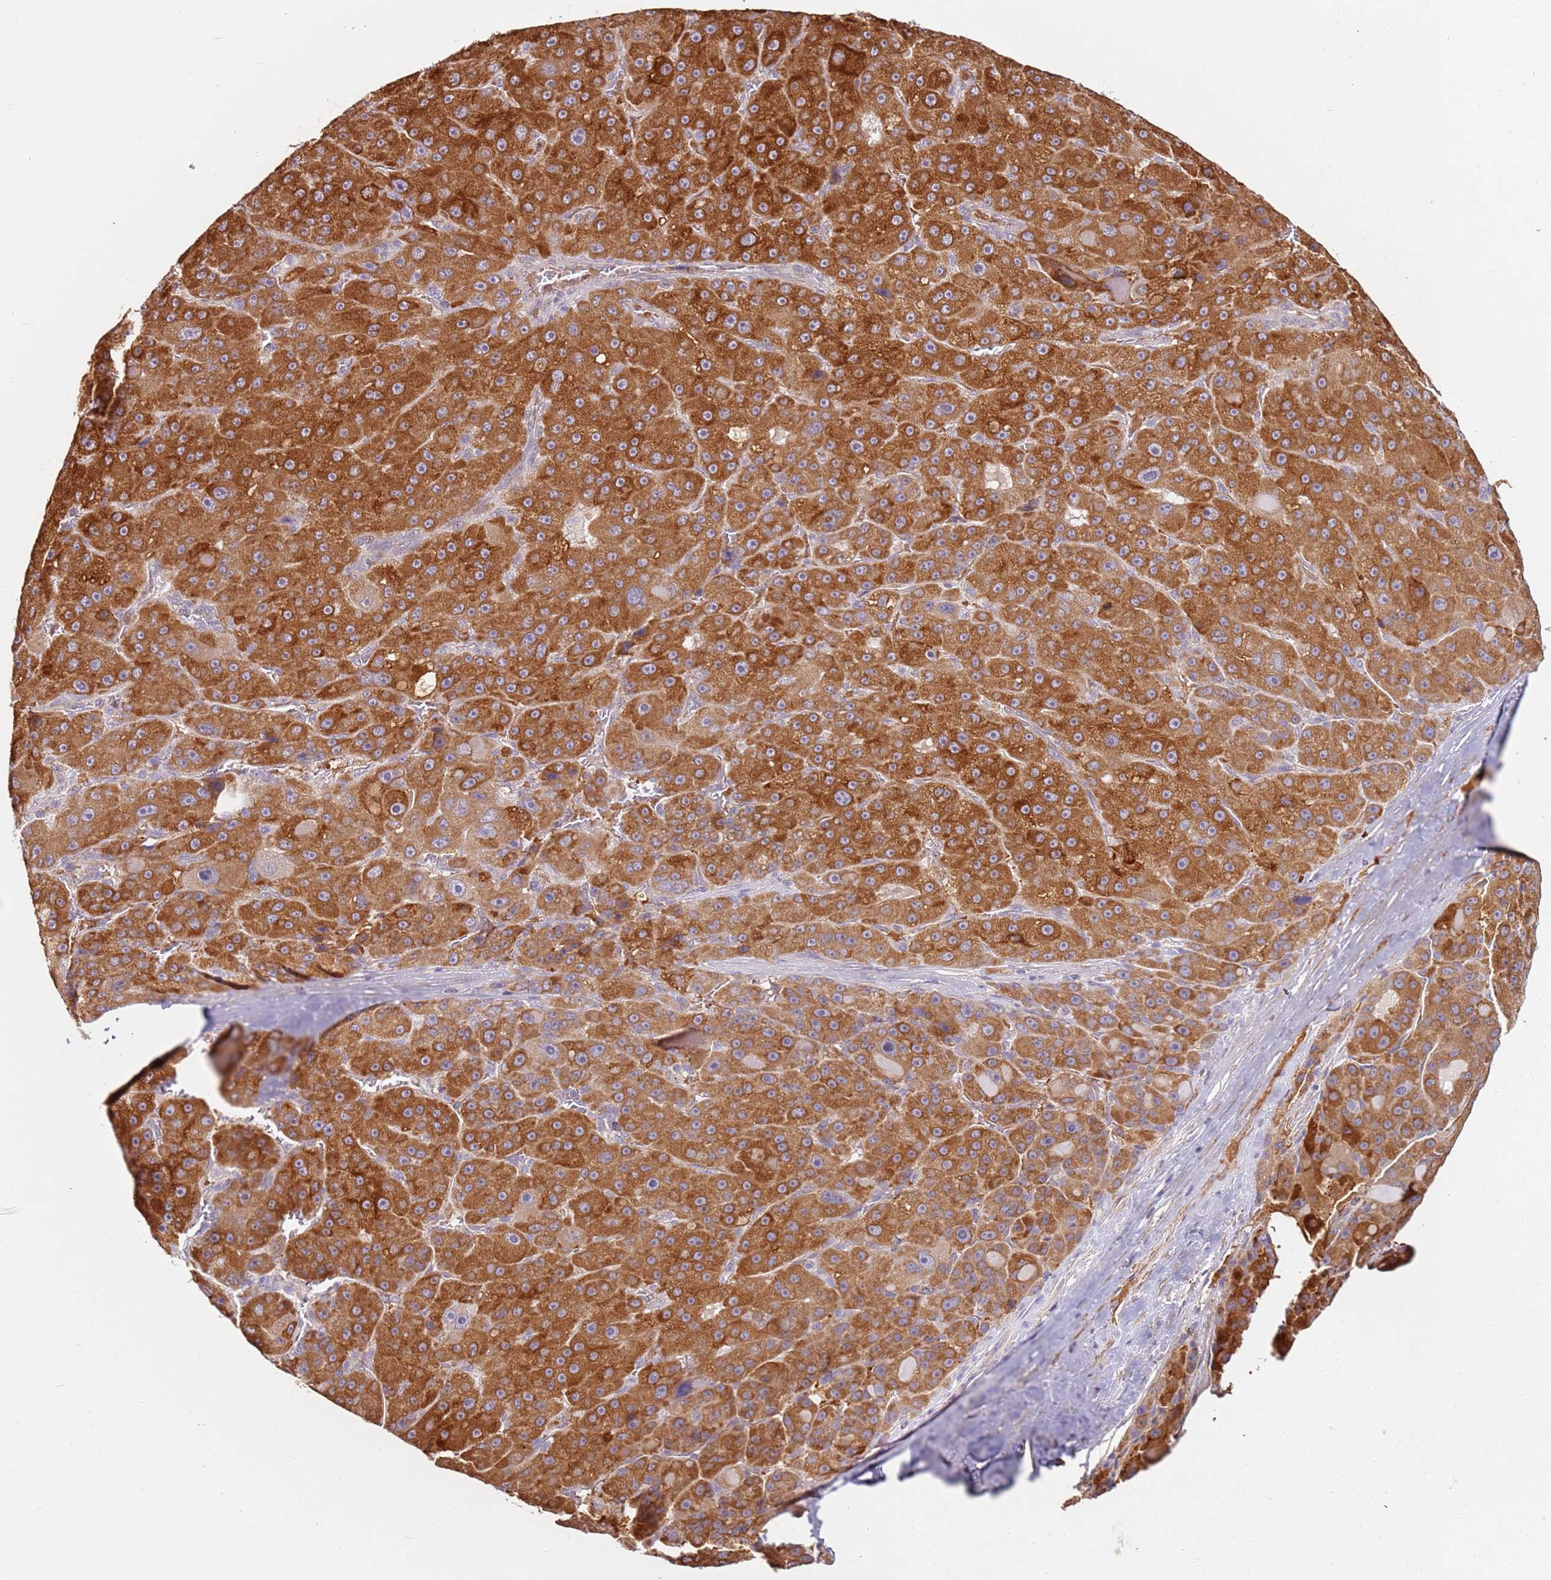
{"staining": {"intensity": "strong", "quantity": ">75%", "location": "cytoplasmic/membranous"}, "tissue": "liver cancer", "cell_type": "Tumor cells", "image_type": "cancer", "snomed": [{"axis": "morphology", "description": "Carcinoma, Hepatocellular, NOS"}, {"axis": "topography", "description": "Liver"}], "caption": "A photomicrograph showing strong cytoplasmic/membranous staining in approximately >75% of tumor cells in liver cancer, as visualized by brown immunohistochemical staining.", "gene": "WDR93", "patient": {"sex": "male", "age": 76}}